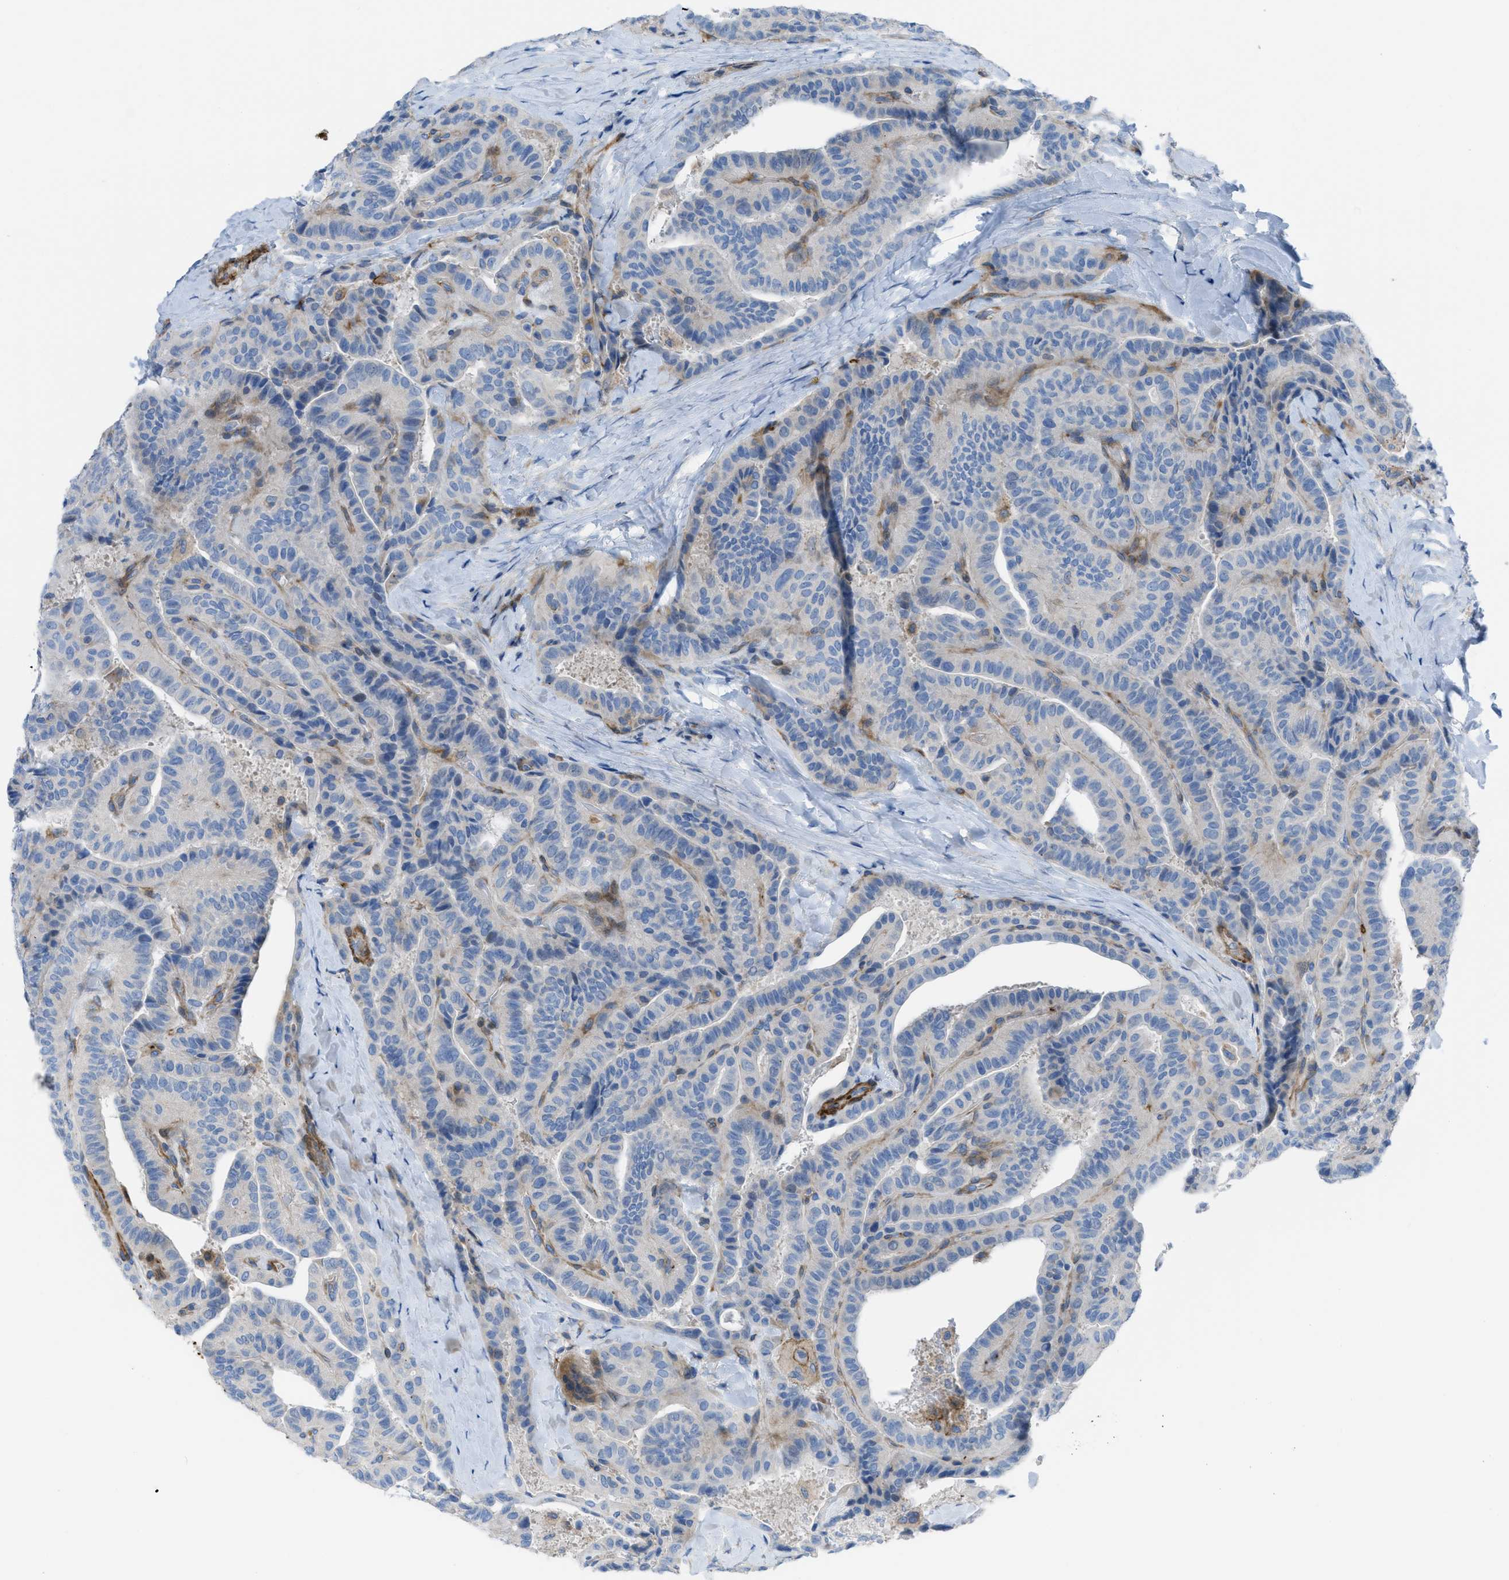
{"staining": {"intensity": "negative", "quantity": "none", "location": "none"}, "tissue": "thyroid cancer", "cell_type": "Tumor cells", "image_type": "cancer", "snomed": [{"axis": "morphology", "description": "Papillary adenocarcinoma, NOS"}, {"axis": "topography", "description": "Thyroid gland"}], "caption": "This image is of thyroid cancer (papillary adenocarcinoma) stained with IHC to label a protein in brown with the nuclei are counter-stained blue. There is no expression in tumor cells.", "gene": "KCNH7", "patient": {"sex": "male", "age": 77}}